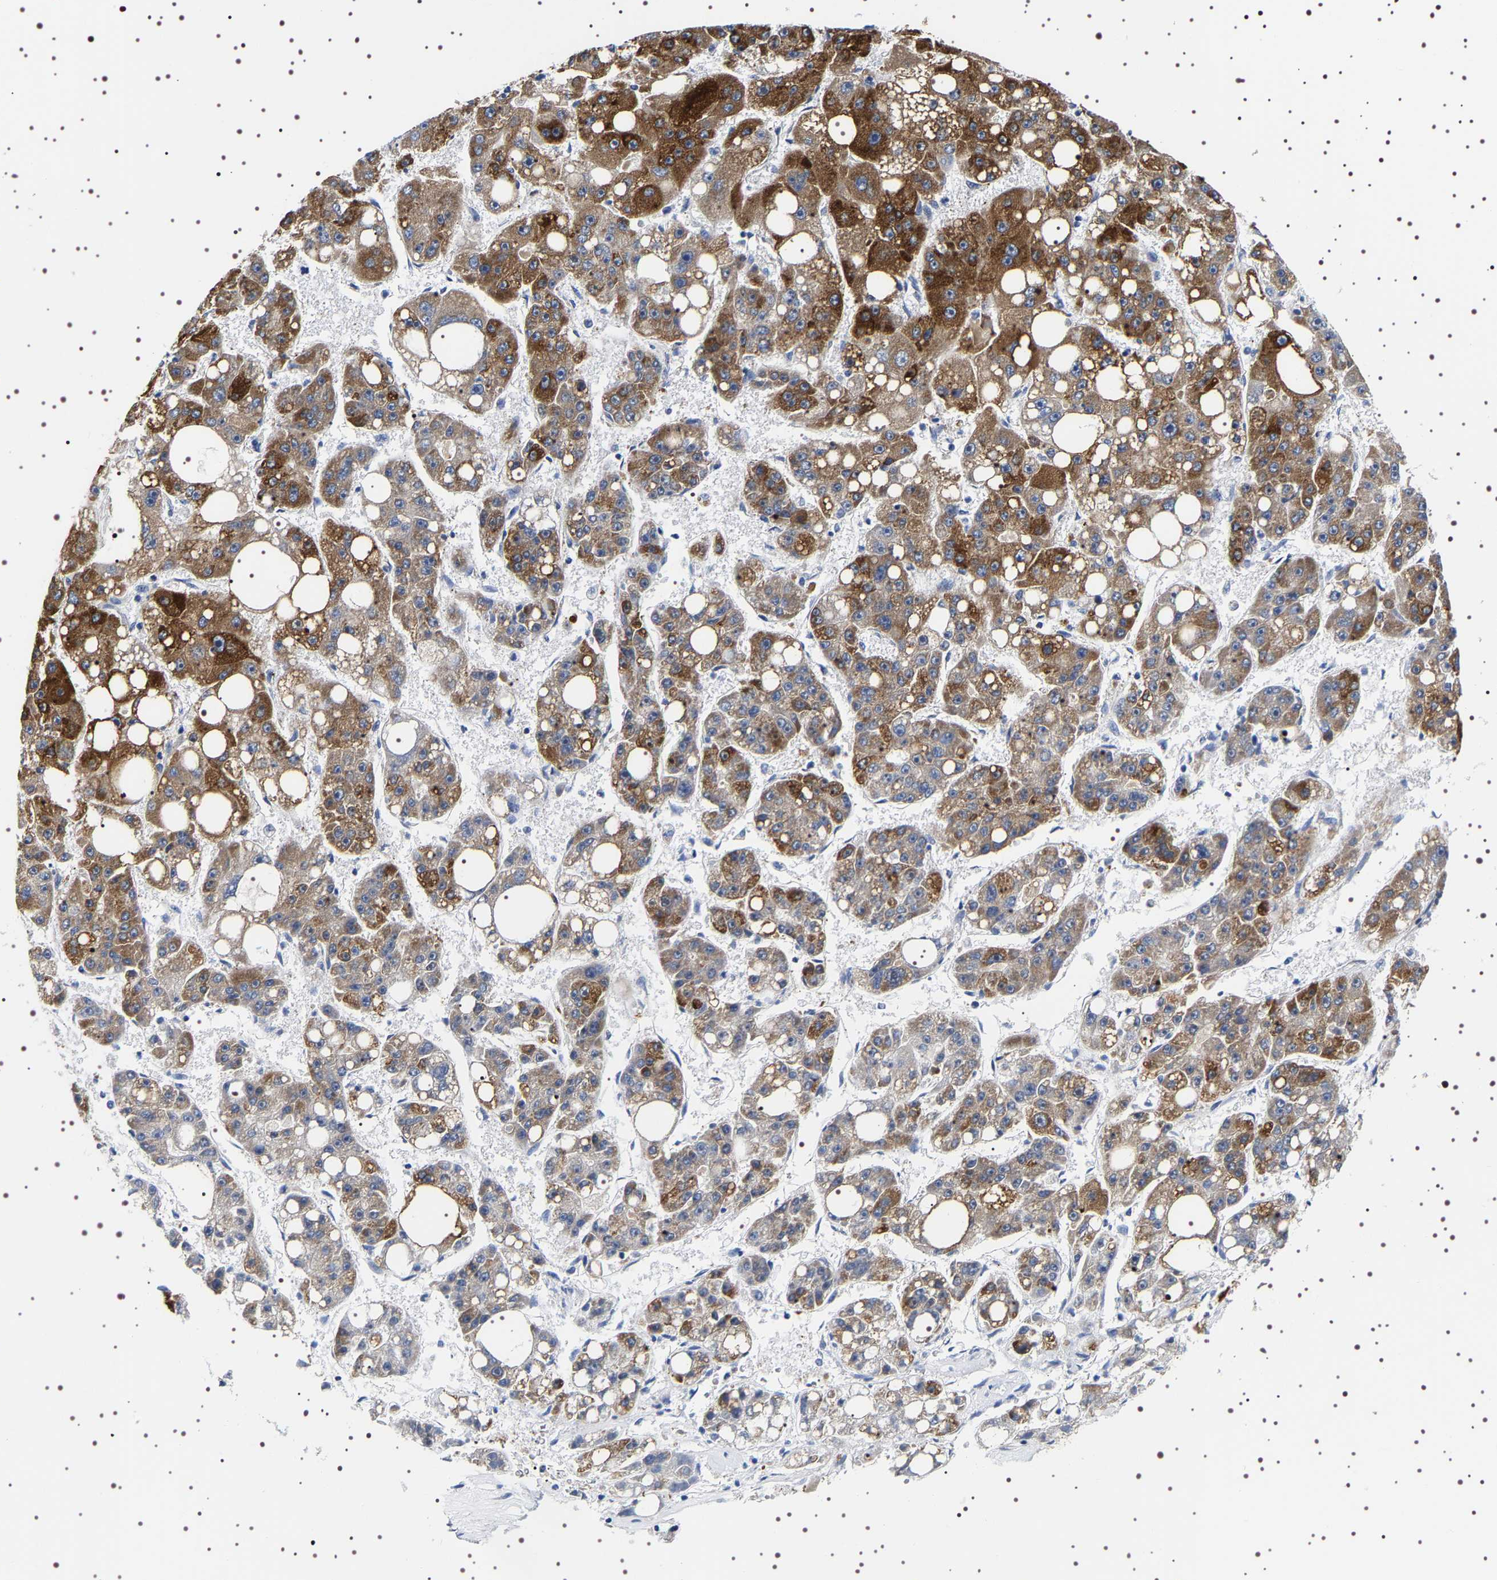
{"staining": {"intensity": "moderate", "quantity": ">75%", "location": "cytoplasmic/membranous"}, "tissue": "liver cancer", "cell_type": "Tumor cells", "image_type": "cancer", "snomed": [{"axis": "morphology", "description": "Carcinoma, Hepatocellular, NOS"}, {"axis": "topography", "description": "Liver"}], "caption": "Human hepatocellular carcinoma (liver) stained with a protein marker displays moderate staining in tumor cells.", "gene": "SQLE", "patient": {"sex": "female", "age": 61}}